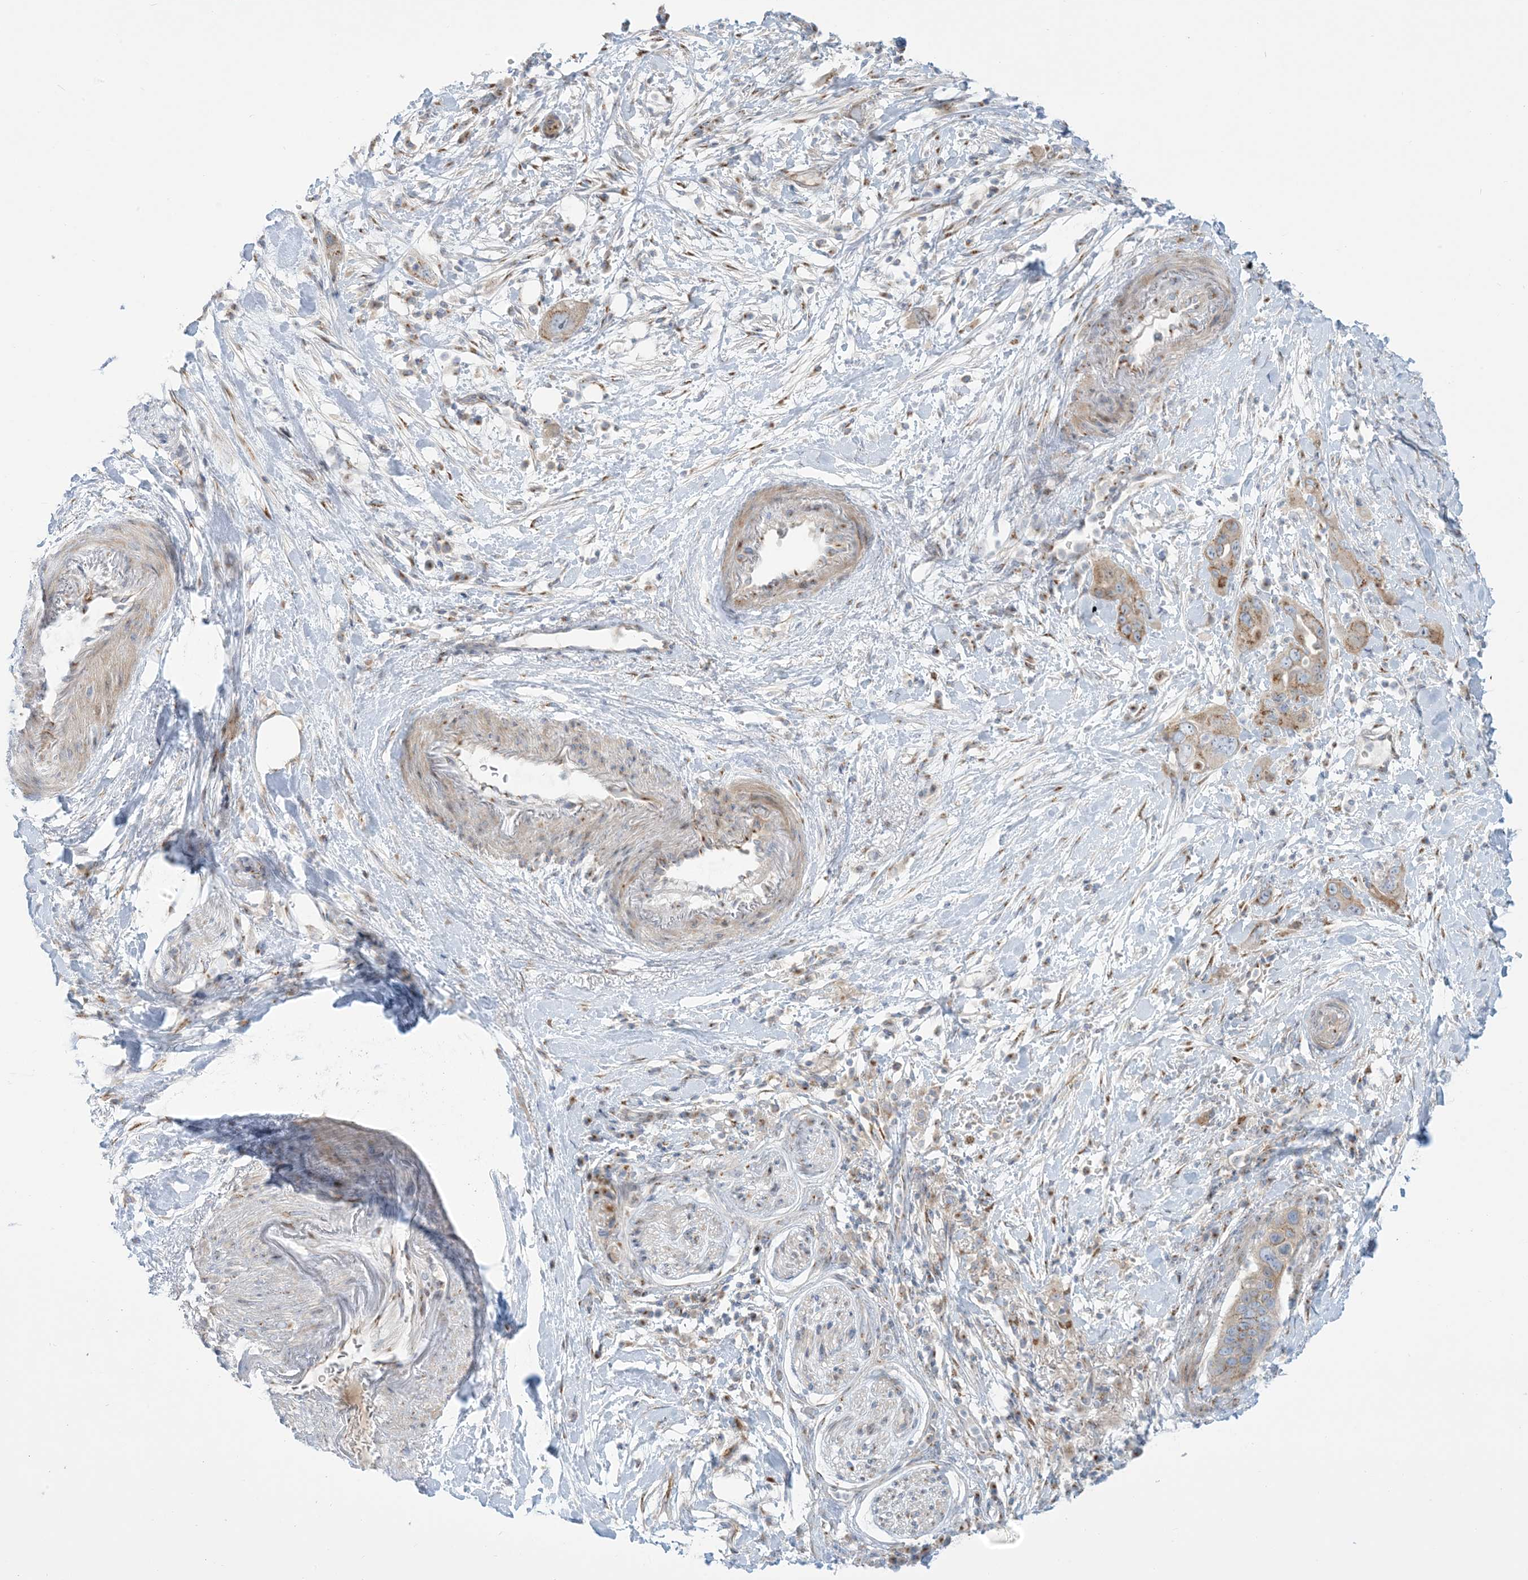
{"staining": {"intensity": "moderate", "quantity": ">75%", "location": "cytoplasmic/membranous"}, "tissue": "pancreatic cancer", "cell_type": "Tumor cells", "image_type": "cancer", "snomed": [{"axis": "morphology", "description": "Adenocarcinoma, NOS"}, {"axis": "topography", "description": "Pancreas"}], "caption": "Pancreatic cancer (adenocarcinoma) stained for a protein (brown) demonstrates moderate cytoplasmic/membranous positive positivity in about >75% of tumor cells.", "gene": "AFTPH", "patient": {"sex": "female", "age": 71}}